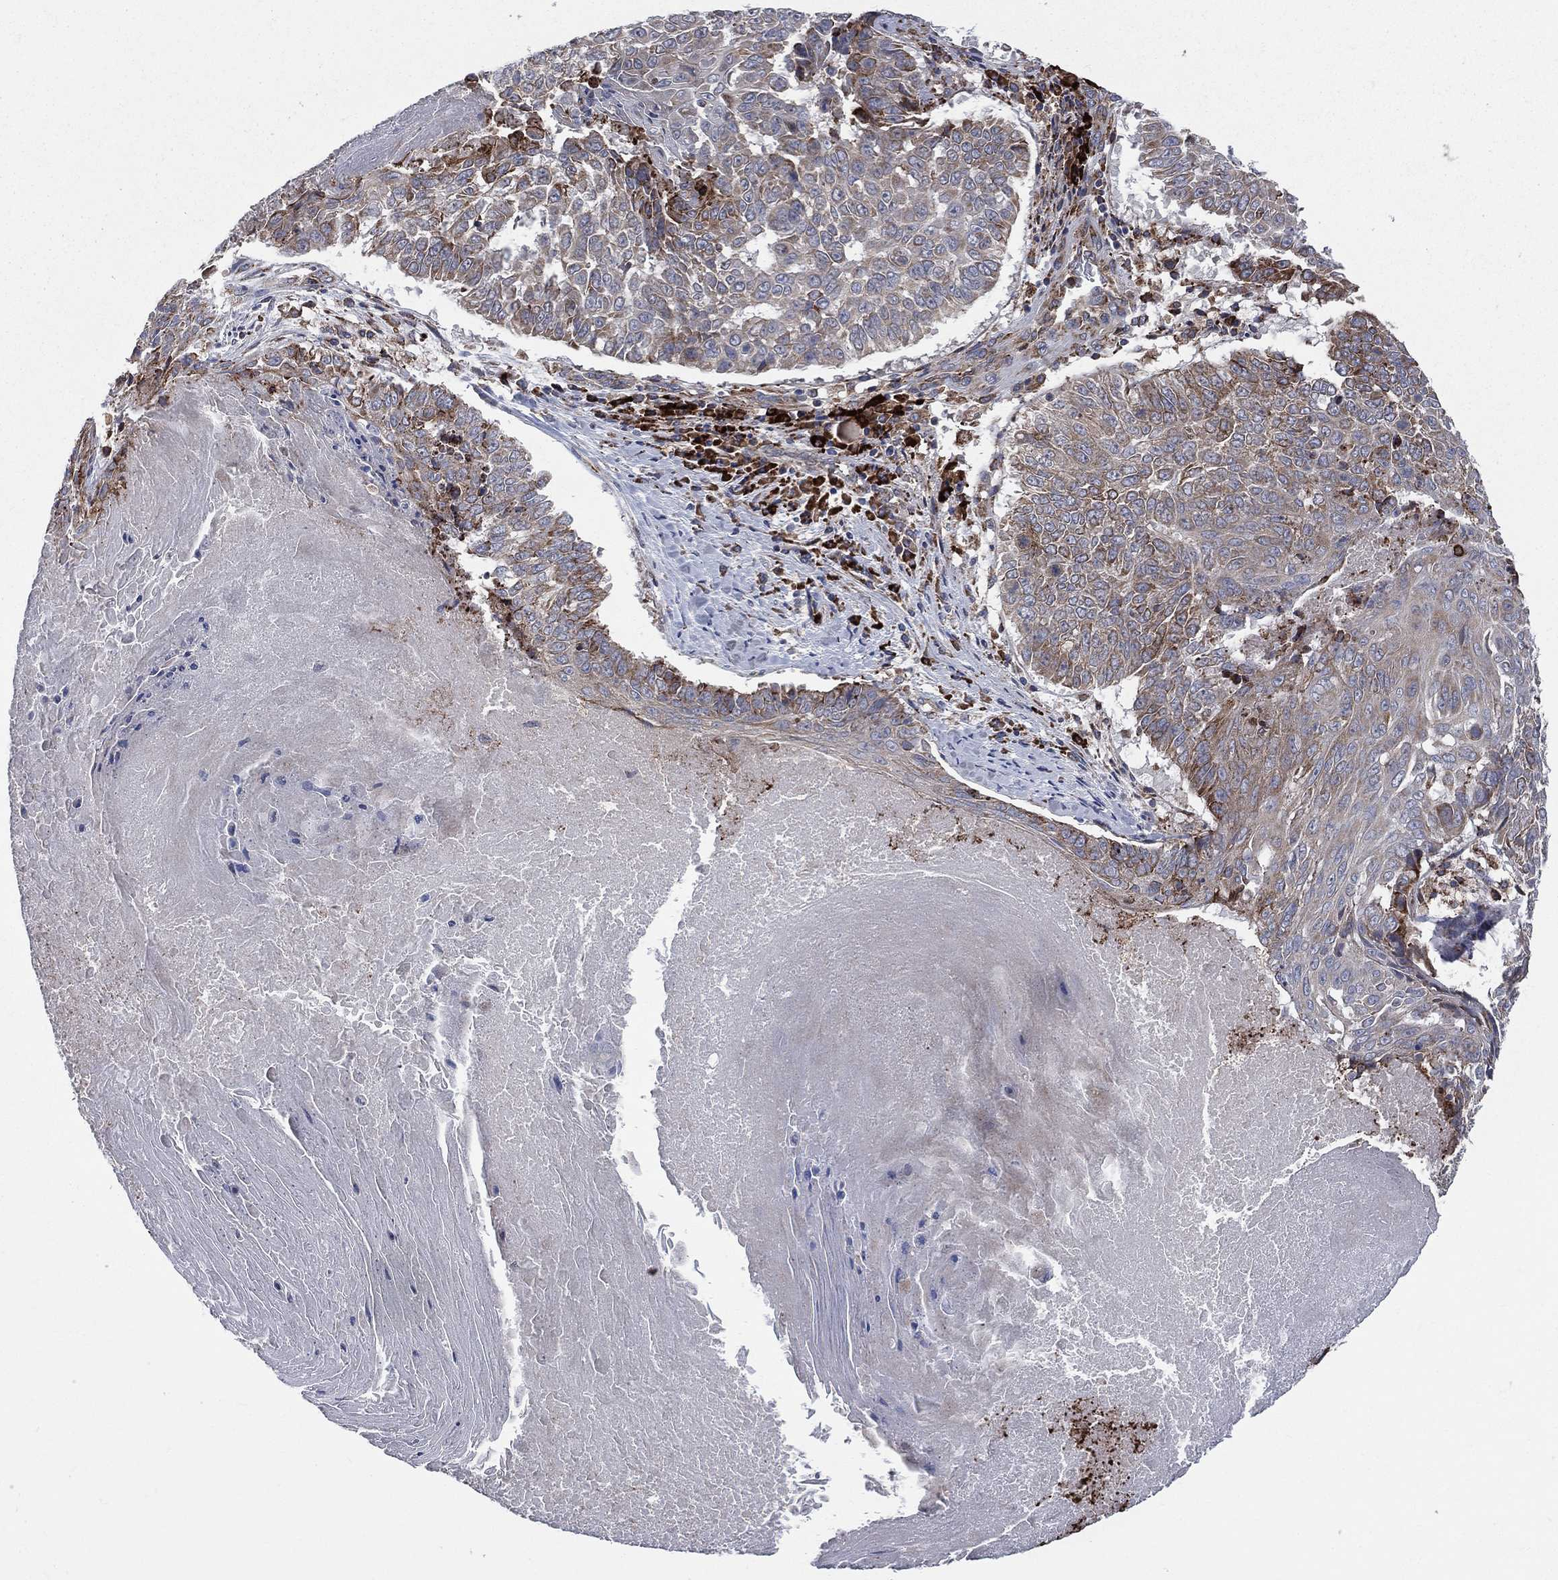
{"staining": {"intensity": "moderate", "quantity": "25%-75%", "location": "cytoplasmic/membranous"}, "tissue": "lung cancer", "cell_type": "Tumor cells", "image_type": "cancer", "snomed": [{"axis": "morphology", "description": "Squamous cell carcinoma, NOS"}, {"axis": "topography", "description": "Lung"}], "caption": "This is a histology image of immunohistochemistry staining of lung cancer, which shows moderate expression in the cytoplasmic/membranous of tumor cells.", "gene": "CCDC159", "patient": {"sex": "male", "age": 64}}